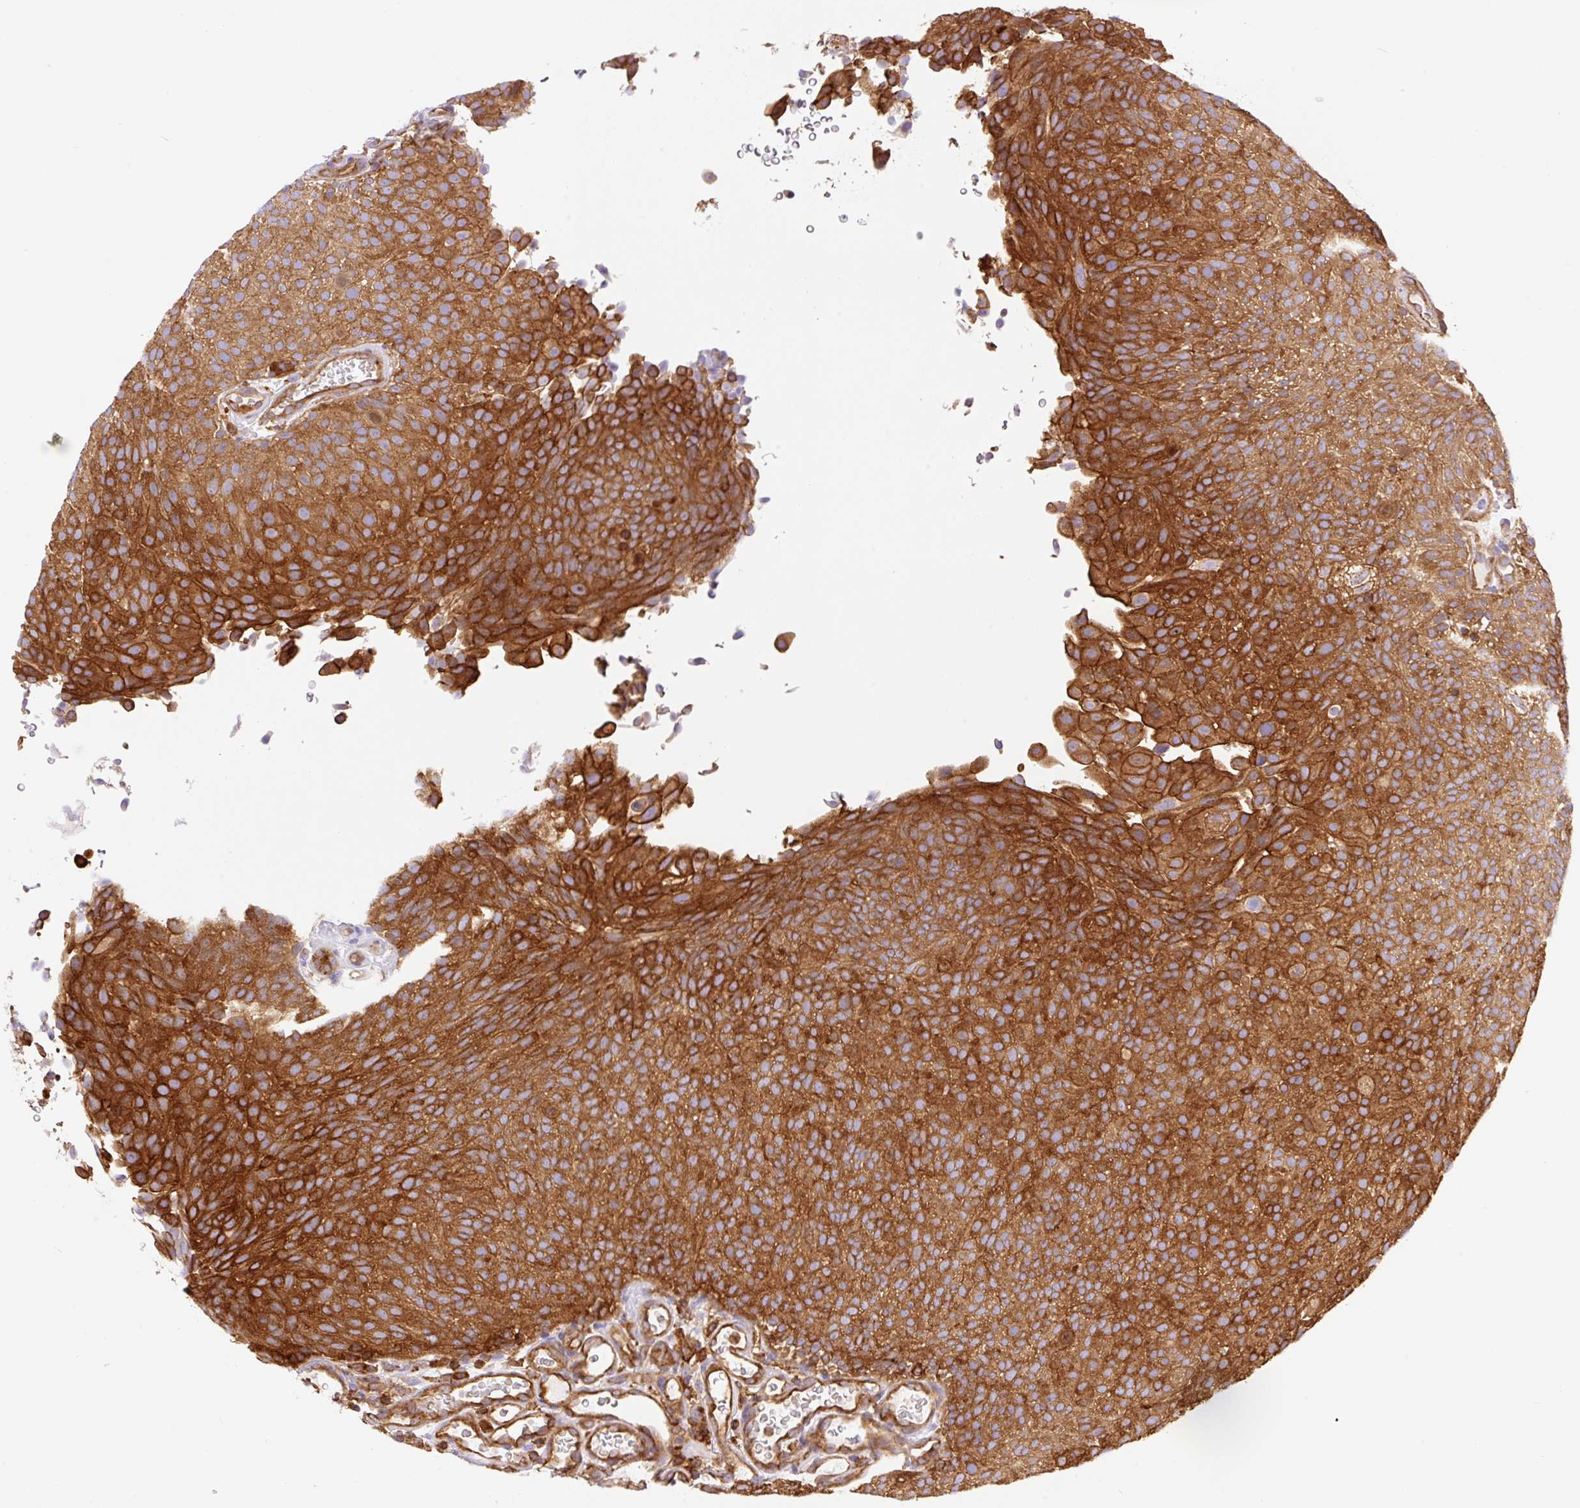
{"staining": {"intensity": "strong", "quantity": ">75%", "location": "cytoplasmic/membranous"}, "tissue": "urothelial cancer", "cell_type": "Tumor cells", "image_type": "cancer", "snomed": [{"axis": "morphology", "description": "Urothelial carcinoma, Low grade"}, {"axis": "topography", "description": "Urinary bladder"}], "caption": "This micrograph reveals immunohistochemistry (IHC) staining of human urothelial cancer, with high strong cytoplasmic/membranous staining in about >75% of tumor cells.", "gene": "DNM2", "patient": {"sex": "male", "age": 78}}